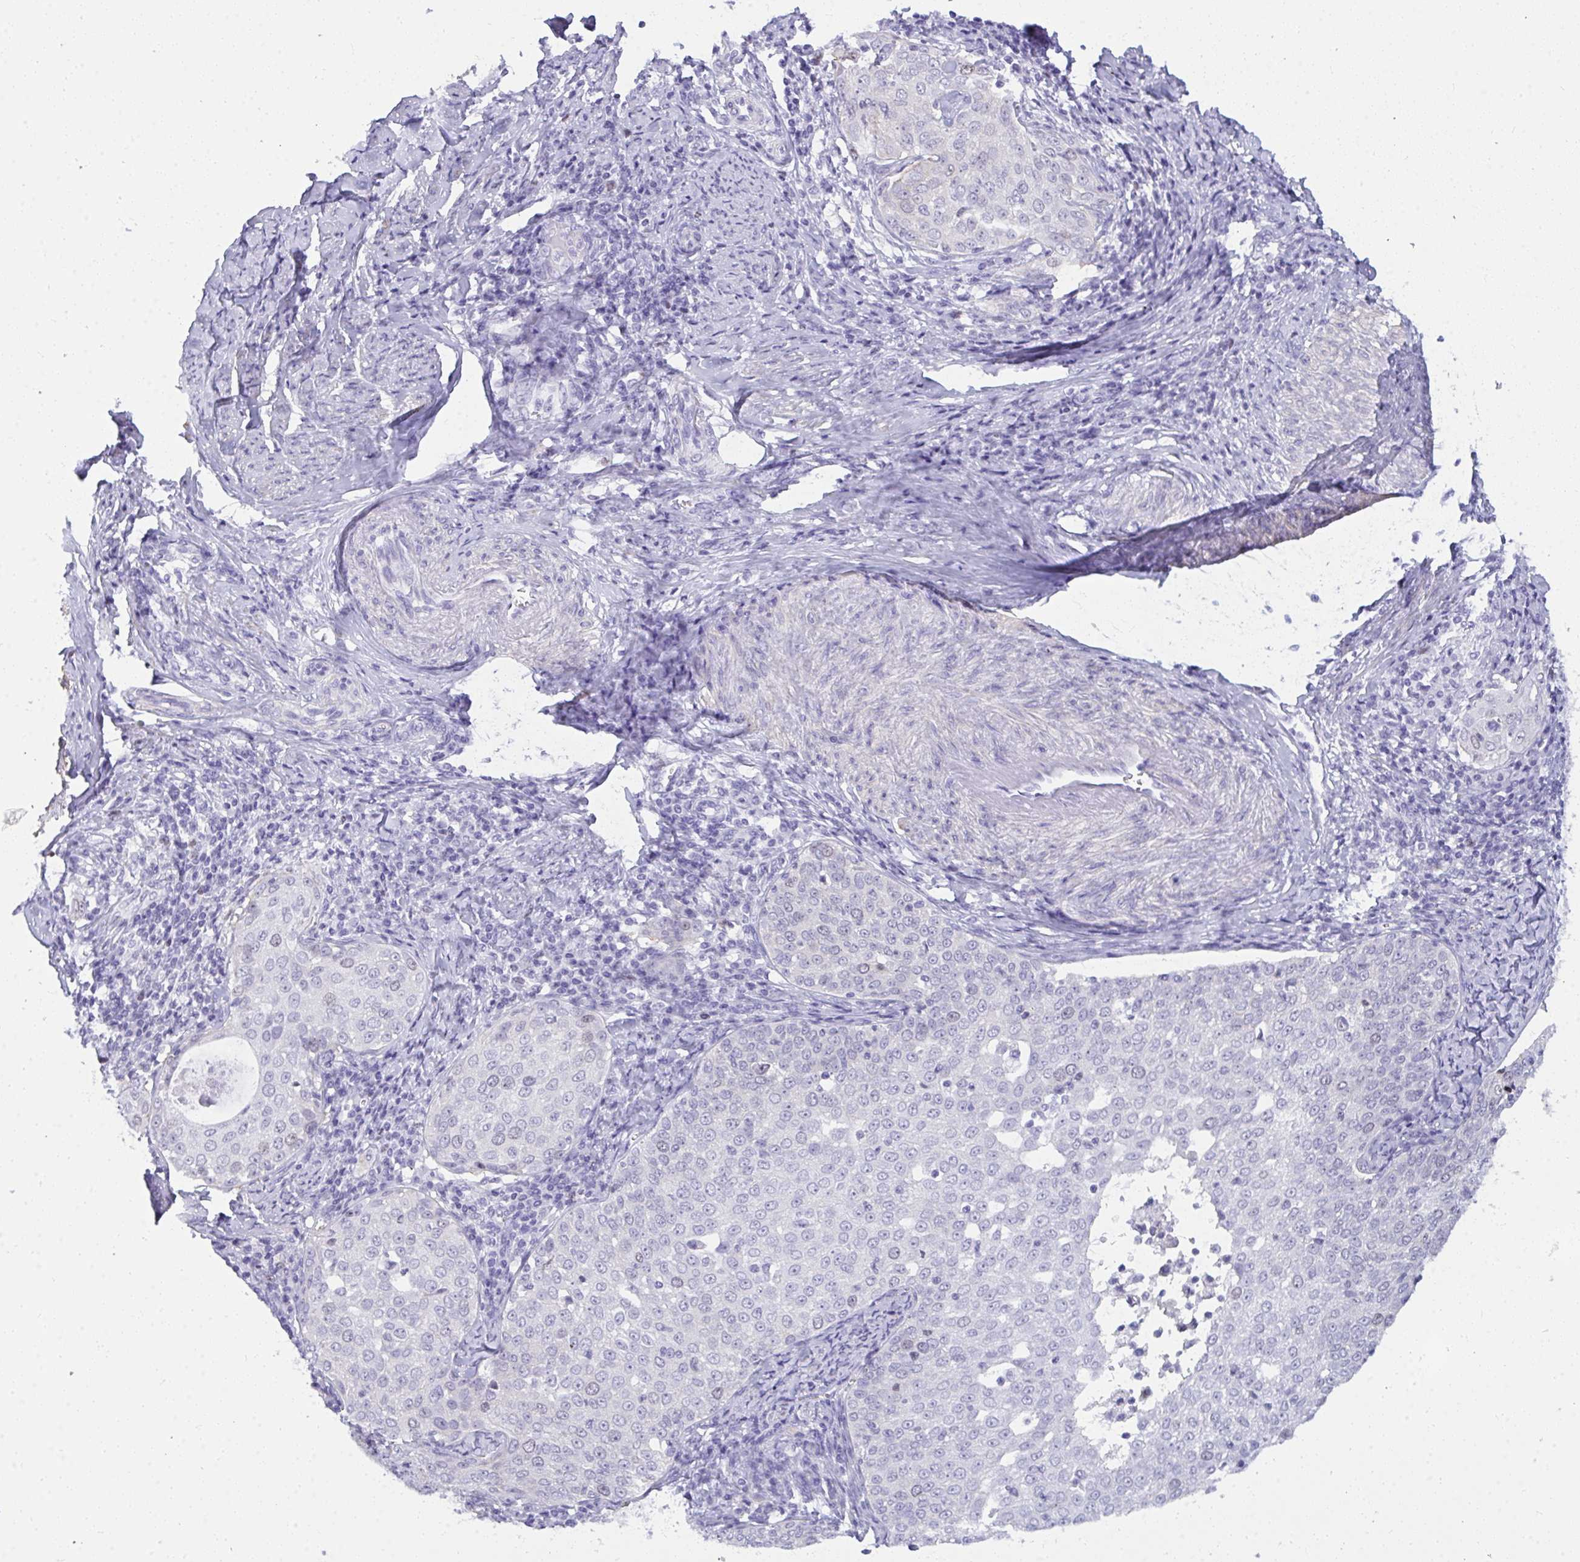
{"staining": {"intensity": "negative", "quantity": "none", "location": "none"}, "tissue": "cervical cancer", "cell_type": "Tumor cells", "image_type": "cancer", "snomed": [{"axis": "morphology", "description": "Squamous cell carcinoma, NOS"}, {"axis": "topography", "description": "Cervix"}], "caption": "High magnification brightfield microscopy of cervical squamous cell carcinoma stained with DAB (3,3'-diaminobenzidine) (brown) and counterstained with hematoxylin (blue): tumor cells show no significant positivity.", "gene": "SUZ12", "patient": {"sex": "female", "age": 57}}